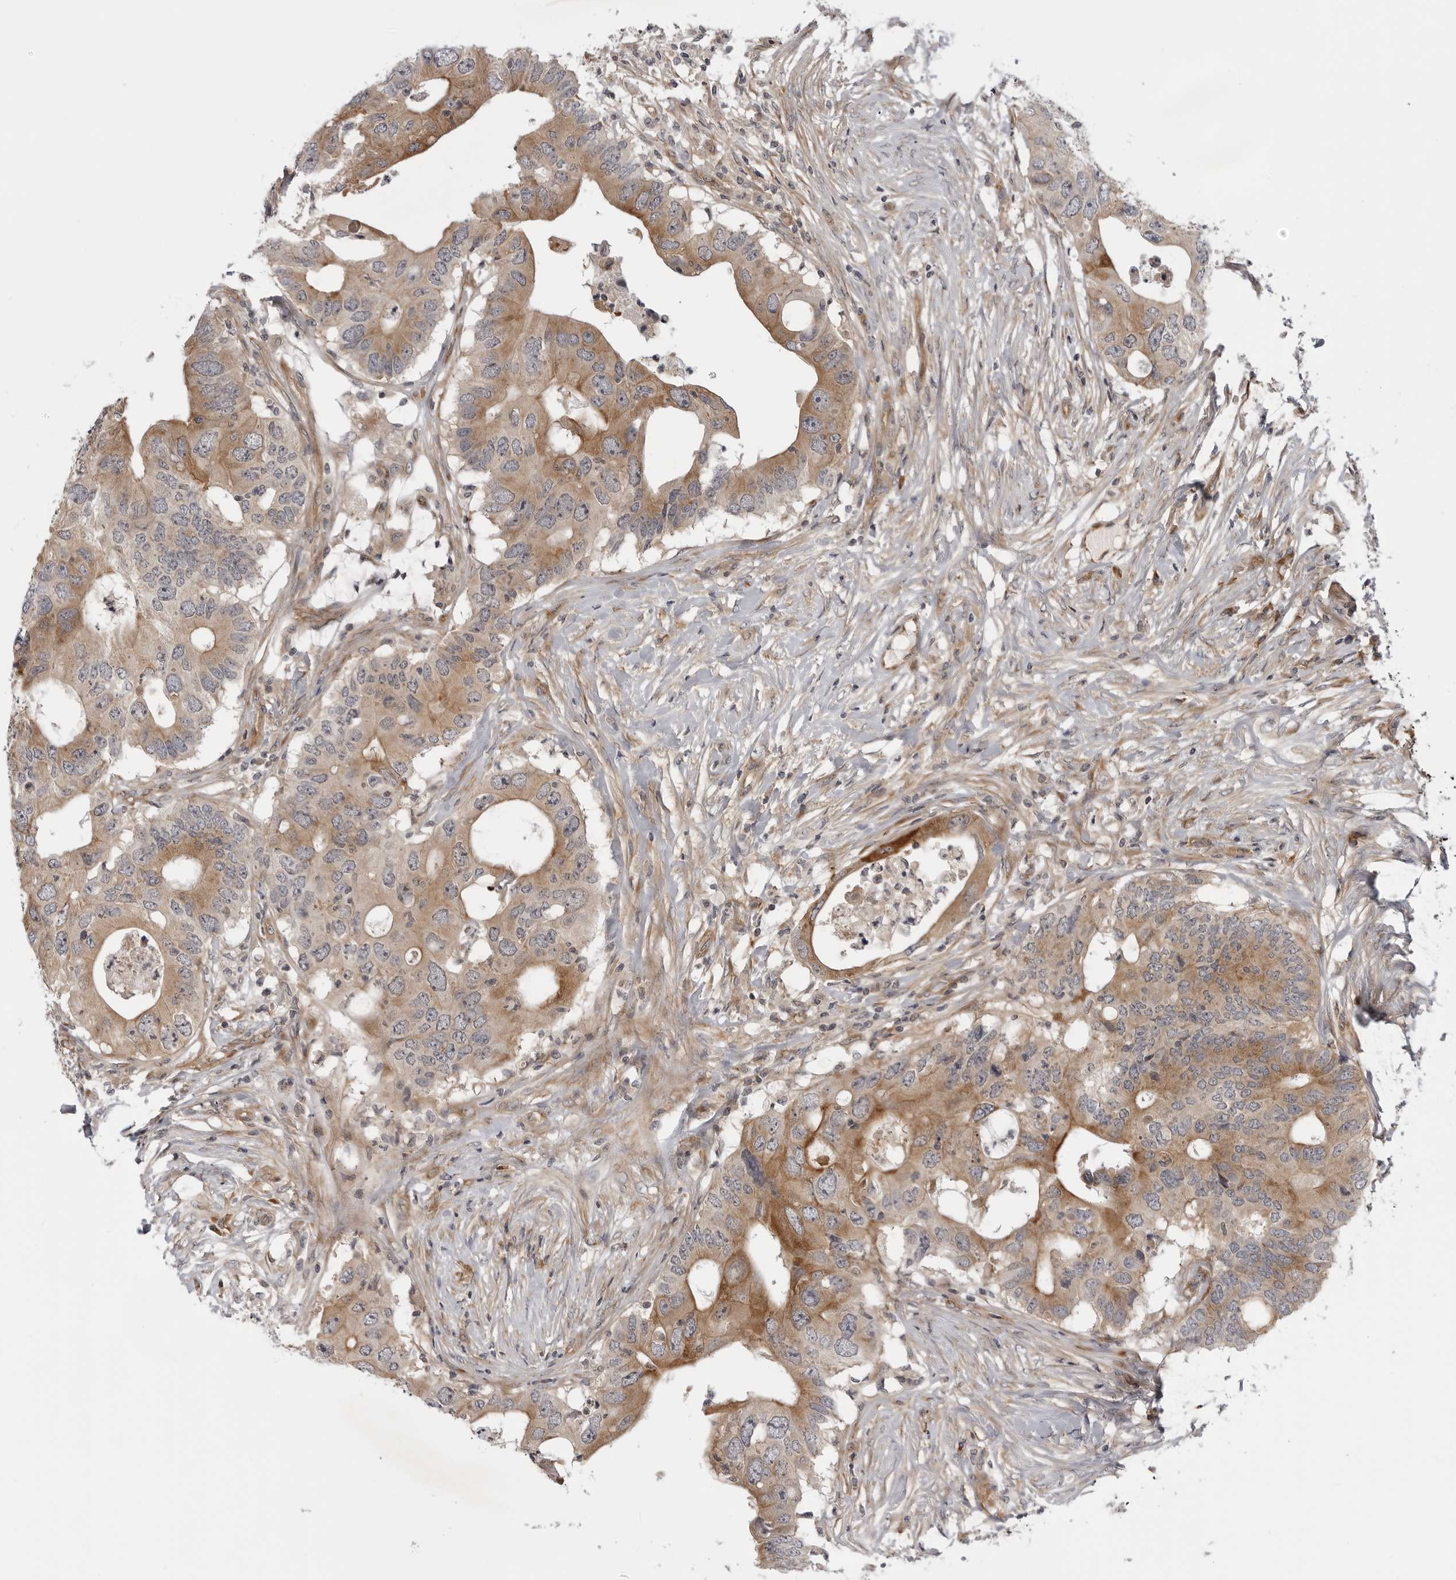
{"staining": {"intensity": "moderate", "quantity": ">75%", "location": "cytoplasmic/membranous"}, "tissue": "colorectal cancer", "cell_type": "Tumor cells", "image_type": "cancer", "snomed": [{"axis": "morphology", "description": "Adenocarcinoma, NOS"}, {"axis": "topography", "description": "Colon"}], "caption": "The photomicrograph shows immunohistochemical staining of colorectal cancer (adenocarcinoma). There is moderate cytoplasmic/membranous staining is identified in approximately >75% of tumor cells.", "gene": "LRRC45", "patient": {"sex": "male", "age": 71}}